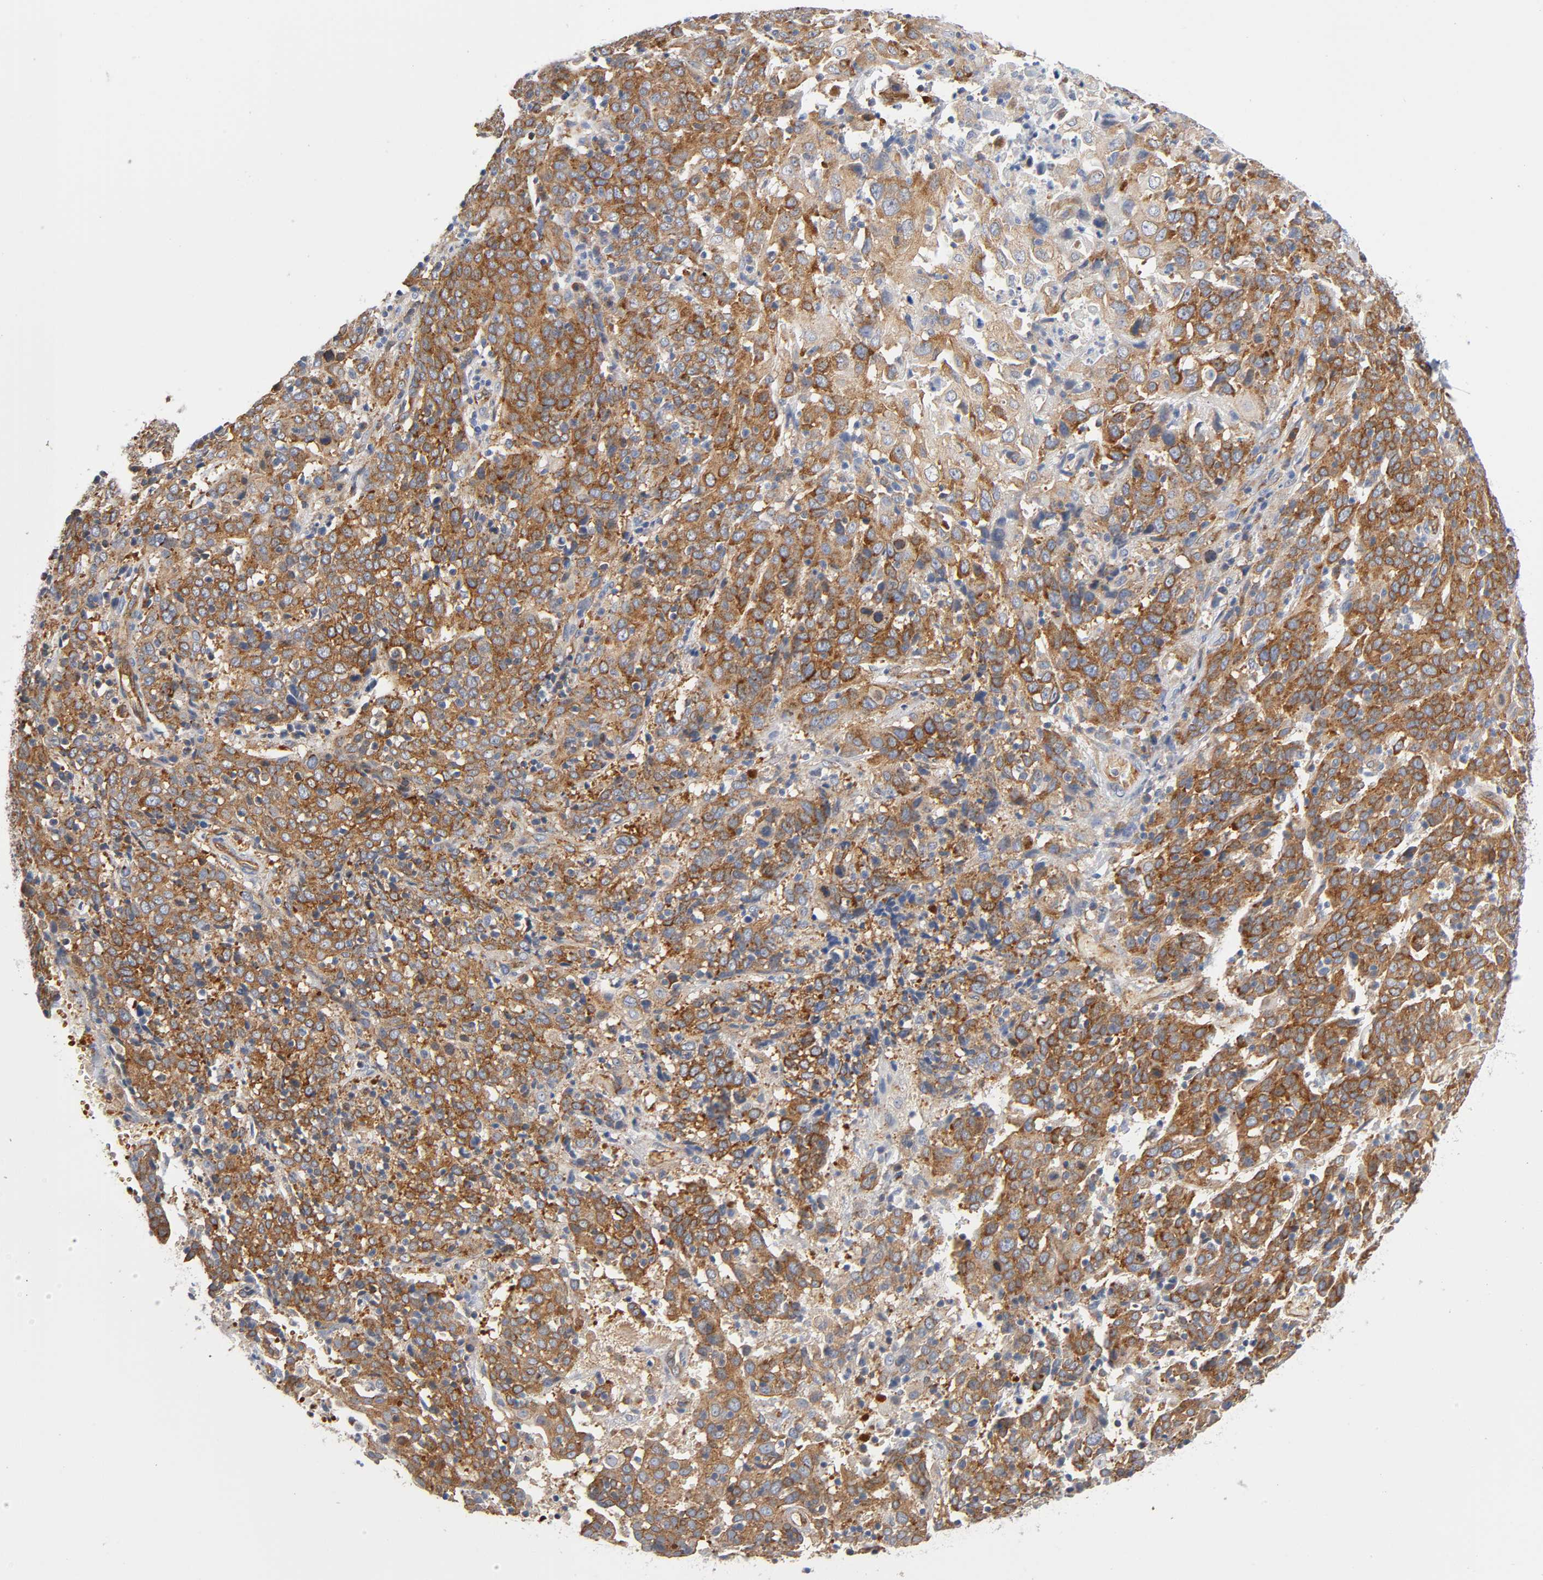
{"staining": {"intensity": "moderate", "quantity": ">75%", "location": "cytoplasmic/membranous"}, "tissue": "cervical cancer", "cell_type": "Tumor cells", "image_type": "cancer", "snomed": [{"axis": "morphology", "description": "Normal tissue, NOS"}, {"axis": "morphology", "description": "Squamous cell carcinoma, NOS"}, {"axis": "topography", "description": "Cervix"}], "caption": "IHC (DAB (3,3'-diaminobenzidine)) staining of squamous cell carcinoma (cervical) demonstrates moderate cytoplasmic/membranous protein positivity in about >75% of tumor cells.", "gene": "CD2AP", "patient": {"sex": "female", "age": 67}}